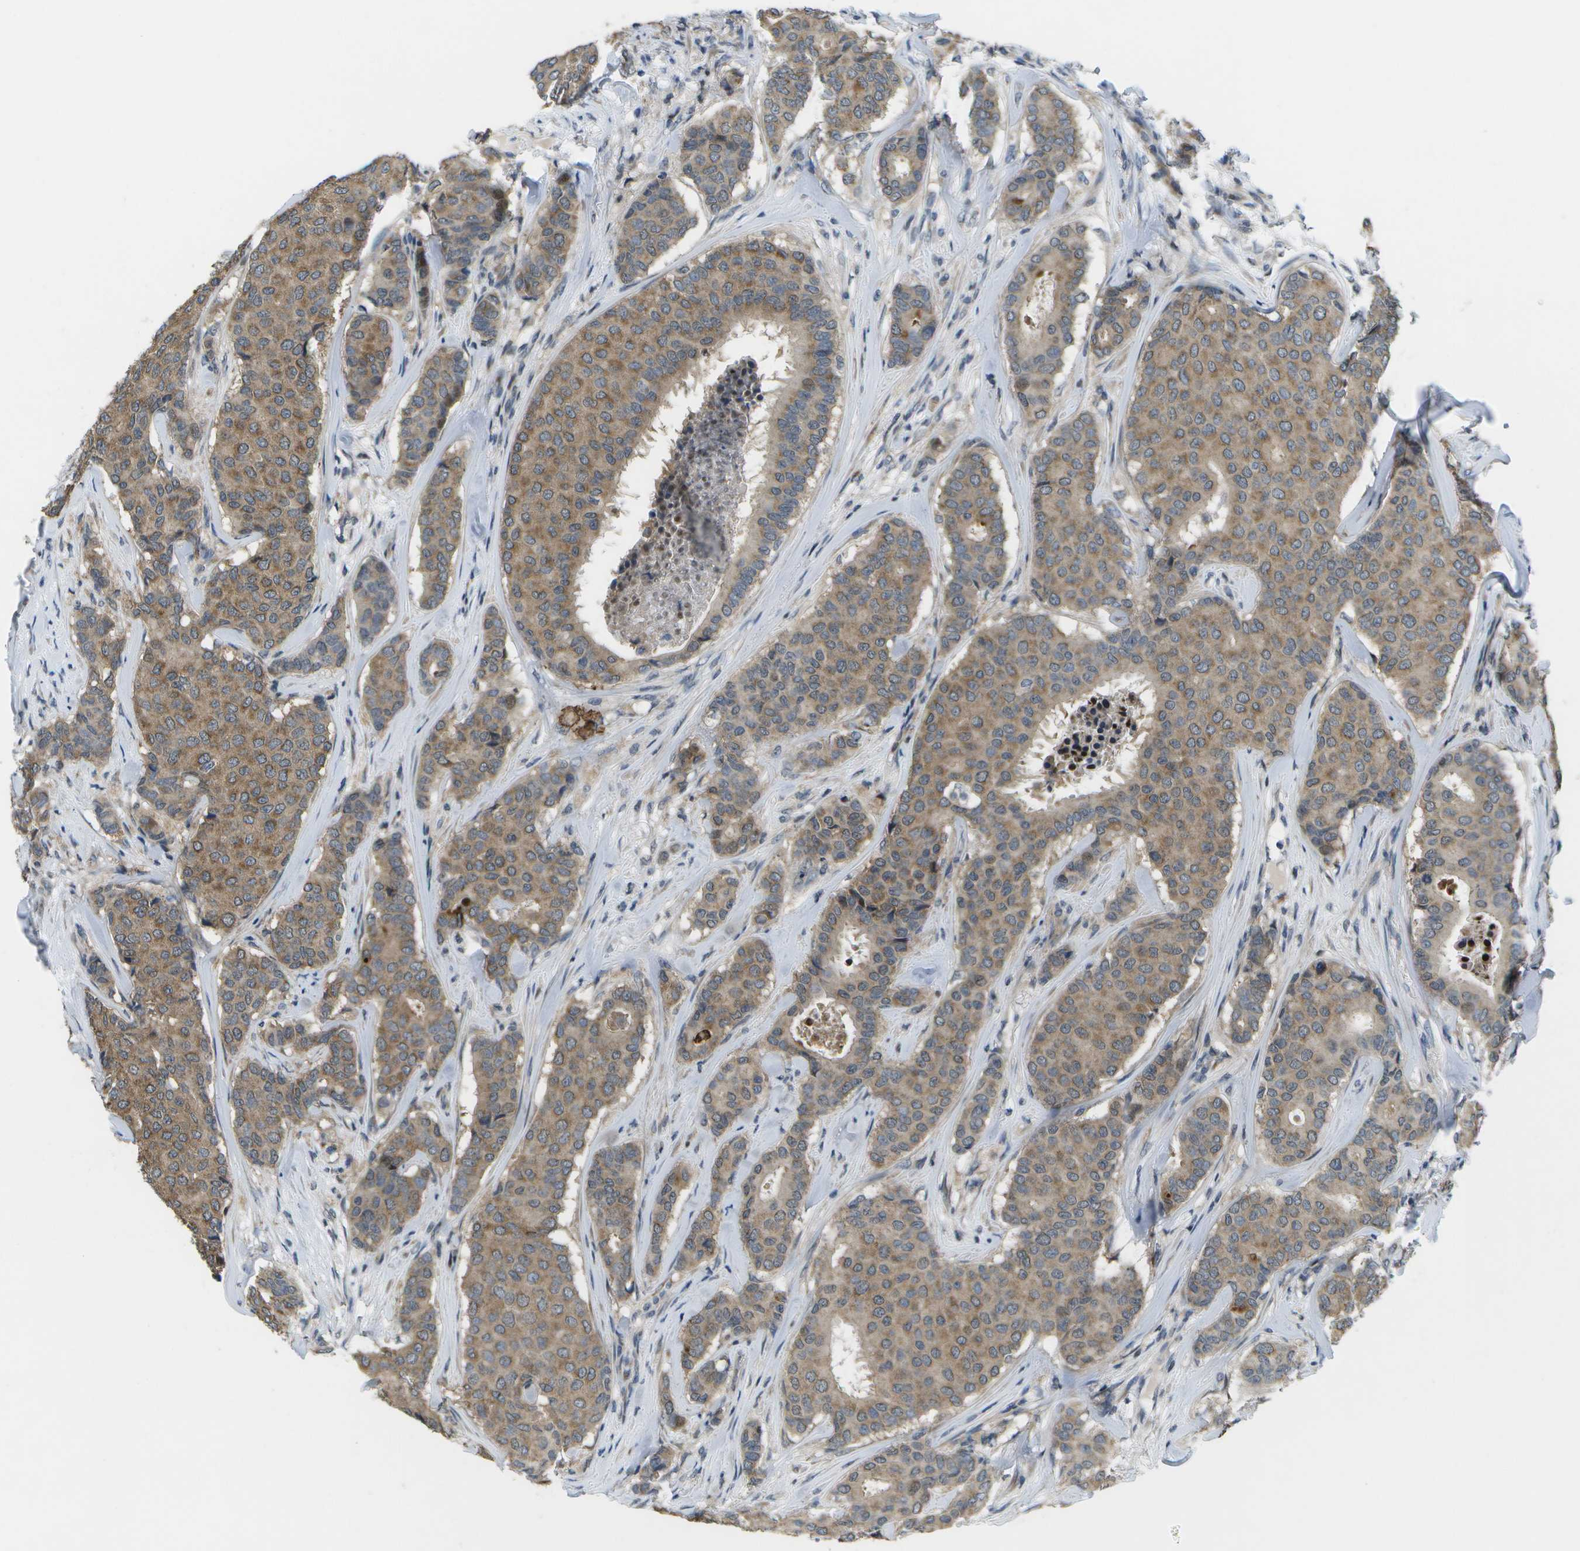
{"staining": {"intensity": "moderate", "quantity": ">75%", "location": "cytoplasmic/membranous"}, "tissue": "breast cancer", "cell_type": "Tumor cells", "image_type": "cancer", "snomed": [{"axis": "morphology", "description": "Duct carcinoma"}, {"axis": "topography", "description": "Breast"}], "caption": "Protein analysis of infiltrating ductal carcinoma (breast) tissue displays moderate cytoplasmic/membranous positivity in about >75% of tumor cells.", "gene": "GALNT15", "patient": {"sex": "female", "age": 75}}